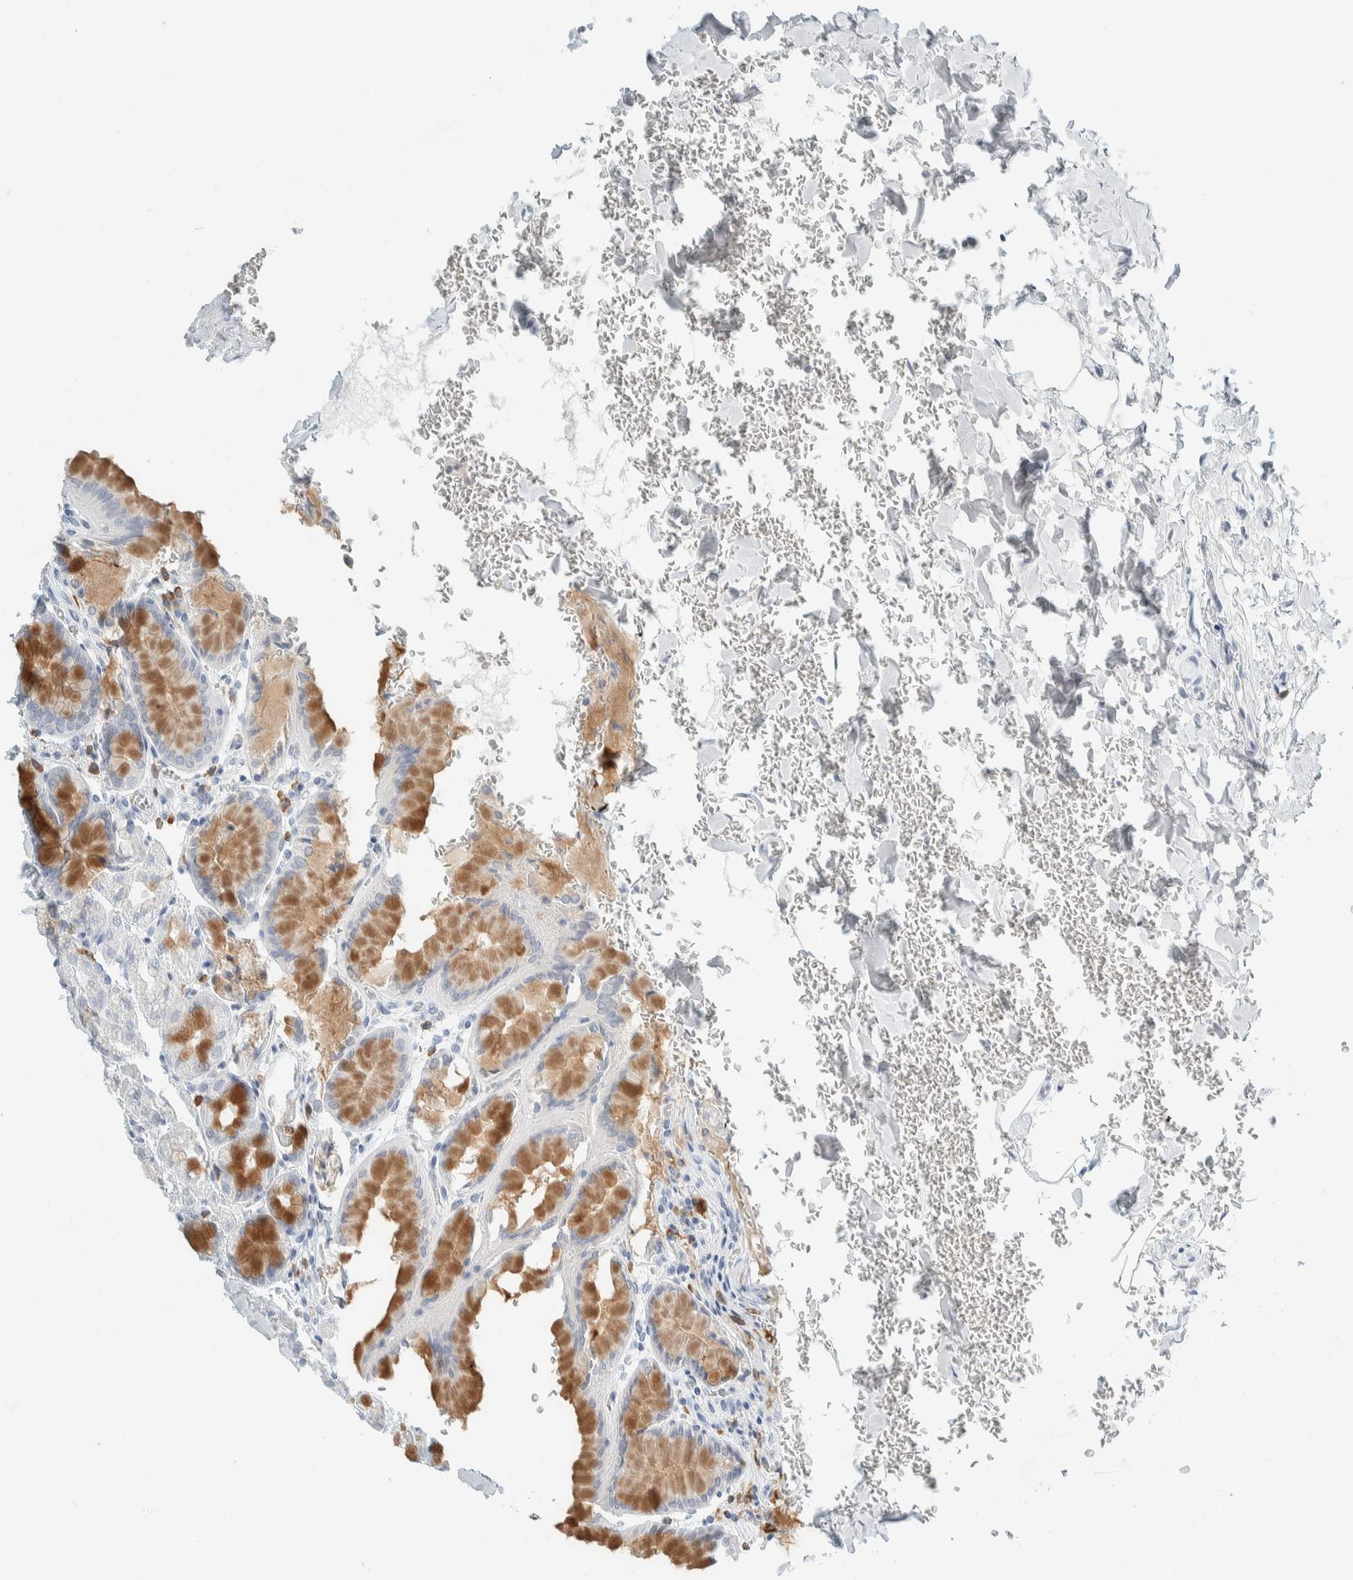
{"staining": {"intensity": "moderate", "quantity": ">75%", "location": "cytoplasmic/membranous"}, "tissue": "stomach", "cell_type": "Glandular cells", "image_type": "normal", "snomed": [{"axis": "morphology", "description": "Normal tissue, NOS"}, {"axis": "topography", "description": "Stomach"}], "caption": "Moderate cytoplasmic/membranous expression for a protein is present in about >75% of glandular cells of normal stomach using IHC.", "gene": "ARHGAP27", "patient": {"sex": "male", "age": 42}}